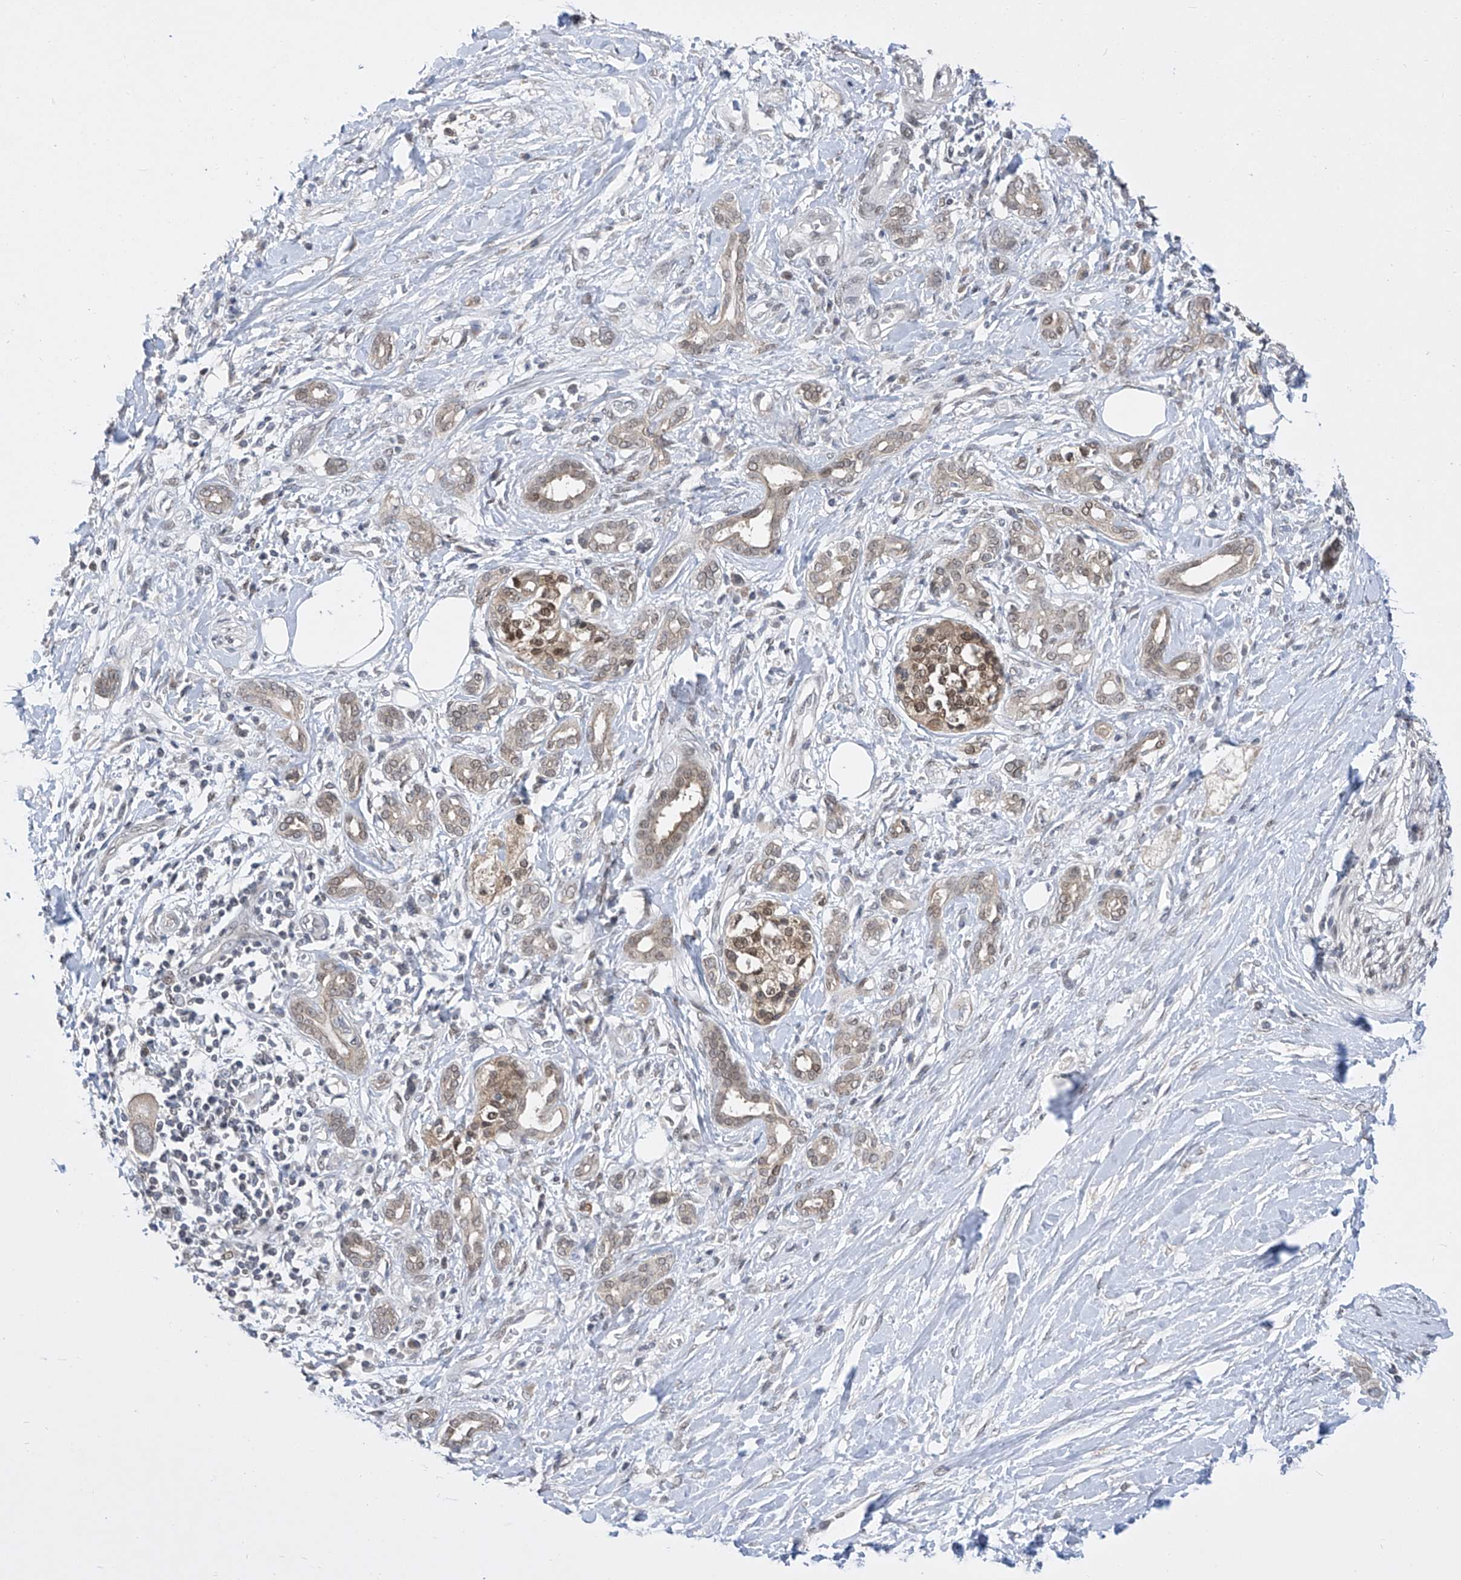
{"staining": {"intensity": "weak", "quantity": "25%-75%", "location": "cytoplasmic/membranous,nuclear"}, "tissue": "pancreatic cancer", "cell_type": "Tumor cells", "image_type": "cancer", "snomed": [{"axis": "morphology", "description": "Adenocarcinoma, NOS"}, {"axis": "topography", "description": "Pancreas"}], "caption": "Pancreatic cancer stained with a brown dye displays weak cytoplasmic/membranous and nuclear positive positivity in approximately 25%-75% of tumor cells.", "gene": "CETN2", "patient": {"sex": "female", "age": 56}}